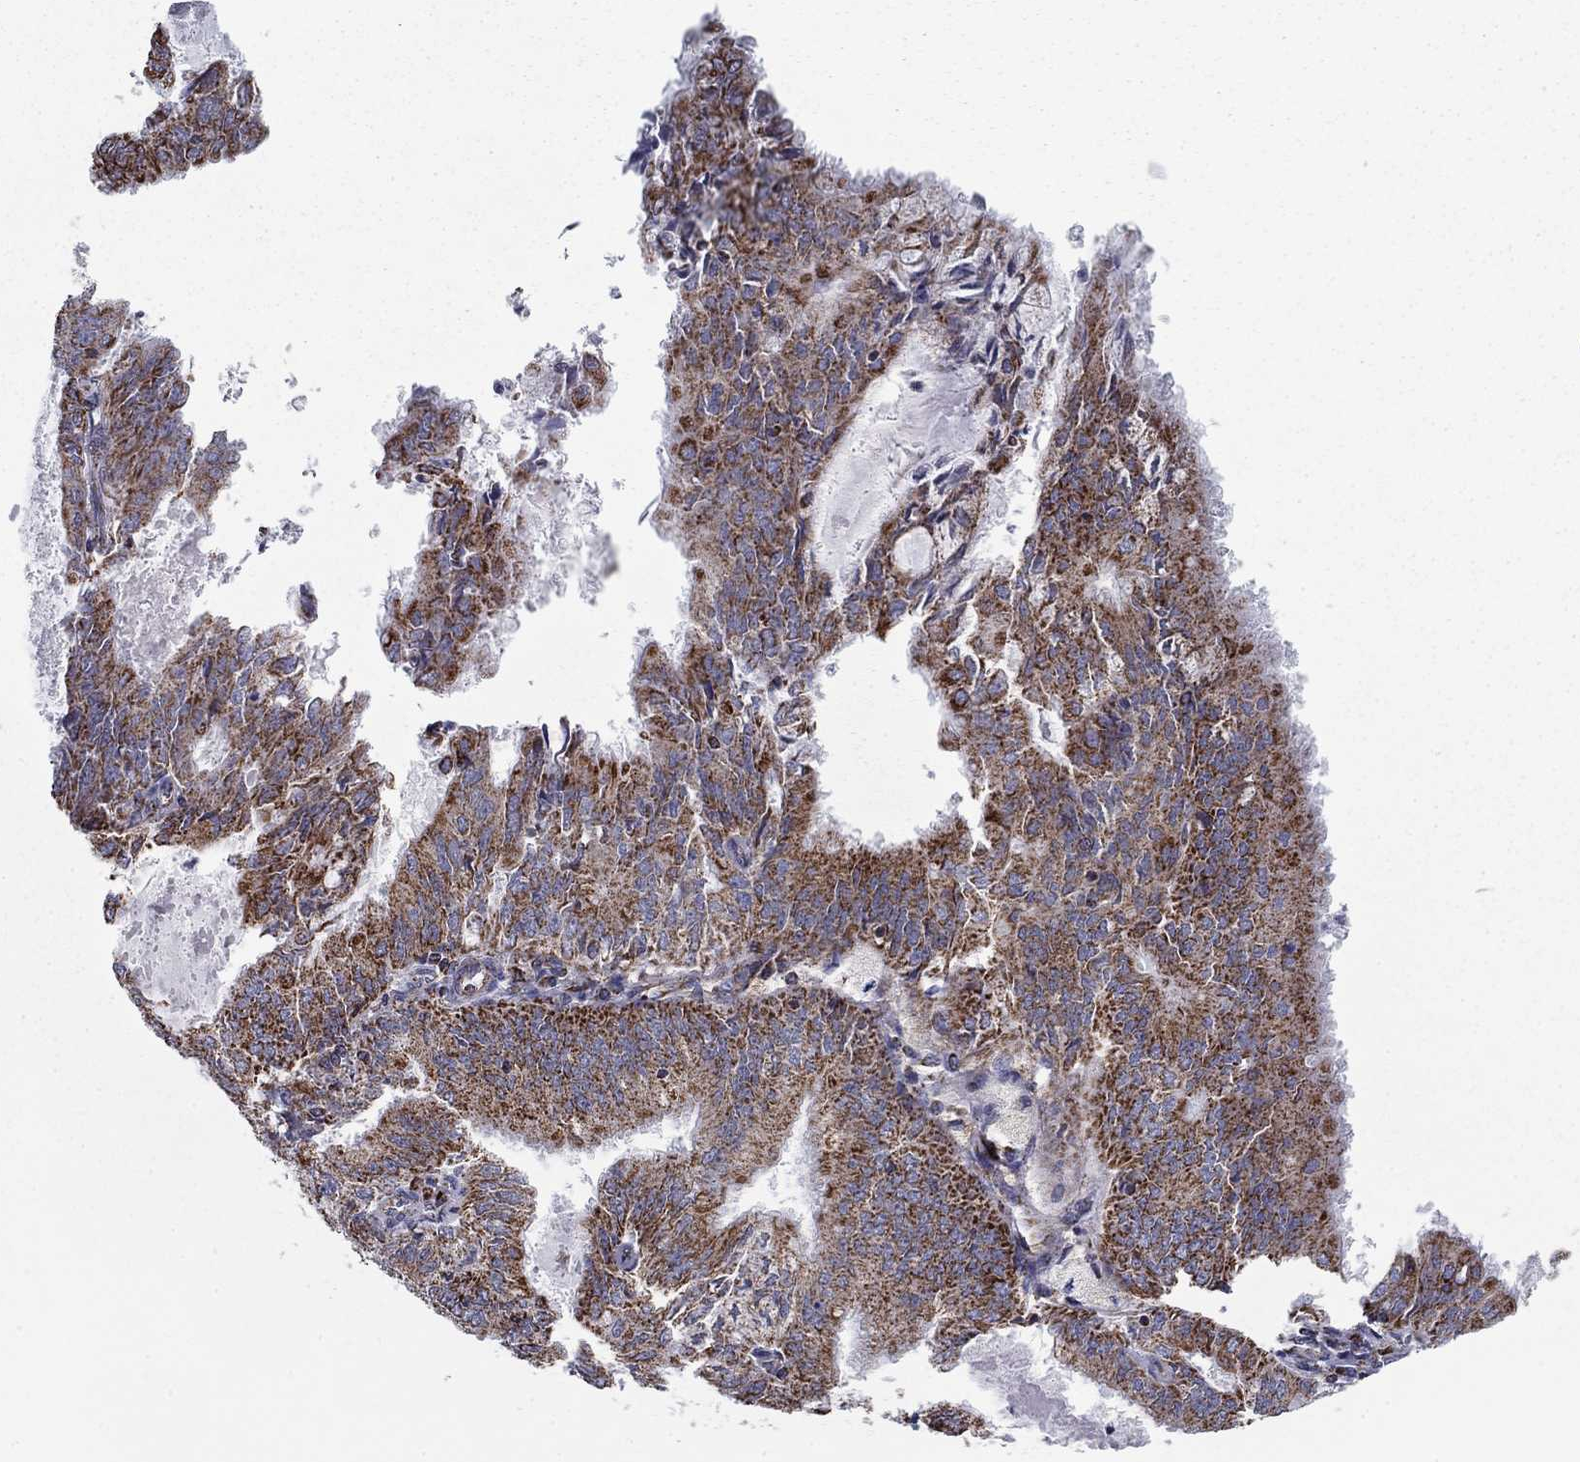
{"staining": {"intensity": "strong", "quantity": "25%-75%", "location": "cytoplasmic/membranous"}, "tissue": "endometrial cancer", "cell_type": "Tumor cells", "image_type": "cancer", "snomed": [{"axis": "morphology", "description": "Adenocarcinoma, NOS"}, {"axis": "topography", "description": "Endometrium"}], "caption": "Adenocarcinoma (endometrial) stained for a protein (brown) demonstrates strong cytoplasmic/membranous positive staining in approximately 25%-75% of tumor cells.", "gene": "NDUFV1", "patient": {"sex": "female", "age": 57}}